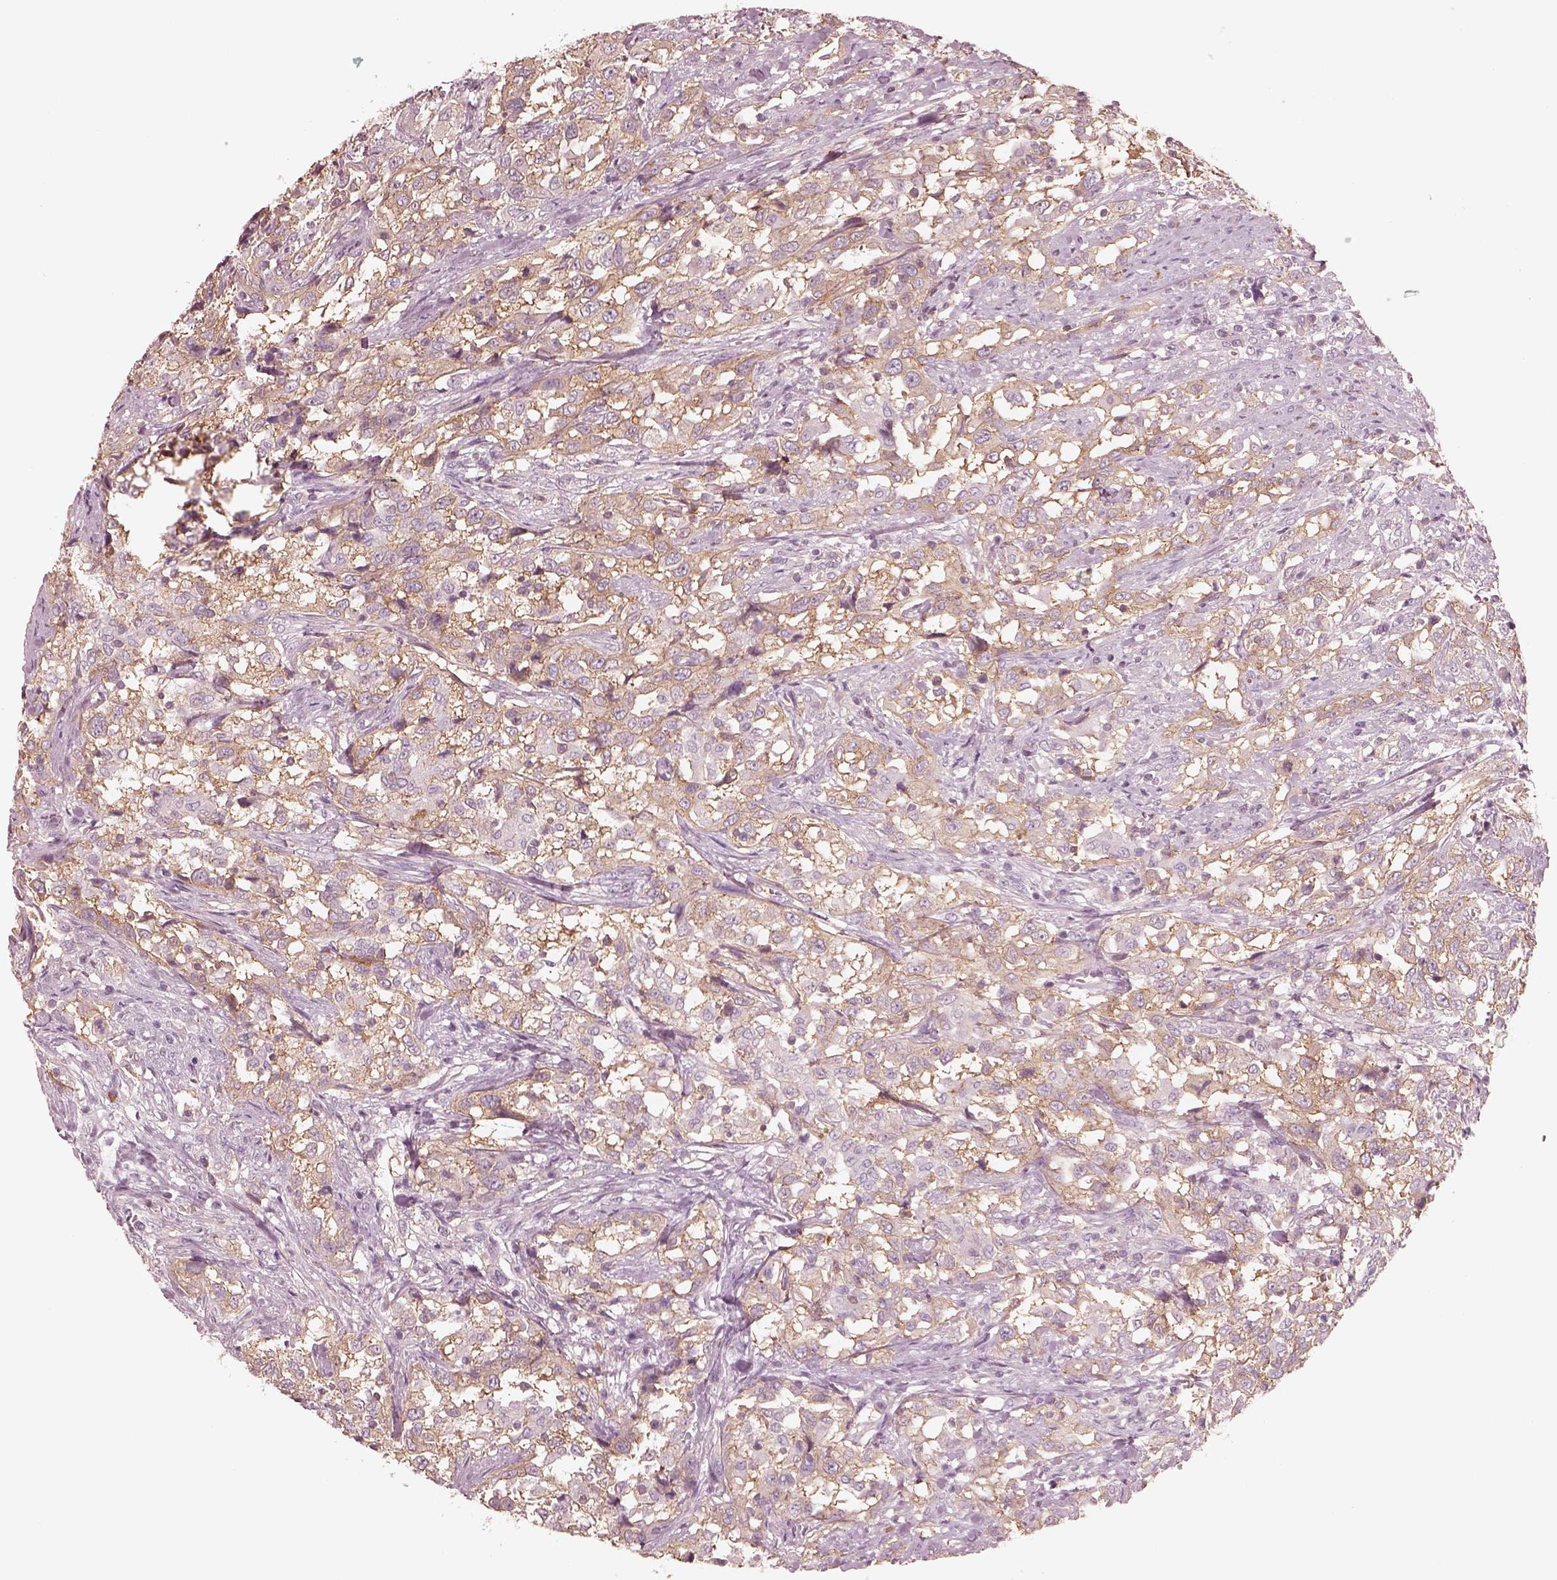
{"staining": {"intensity": "weak", "quantity": ">75%", "location": "cytoplasmic/membranous"}, "tissue": "urothelial cancer", "cell_type": "Tumor cells", "image_type": "cancer", "snomed": [{"axis": "morphology", "description": "Urothelial carcinoma, NOS"}, {"axis": "morphology", "description": "Urothelial carcinoma, High grade"}, {"axis": "topography", "description": "Urinary bladder"}], "caption": "High-grade urothelial carcinoma tissue shows weak cytoplasmic/membranous expression in approximately >75% of tumor cells The staining was performed using DAB, with brown indicating positive protein expression. Nuclei are stained blue with hematoxylin.", "gene": "GPRIN1", "patient": {"sex": "female", "age": 64}}